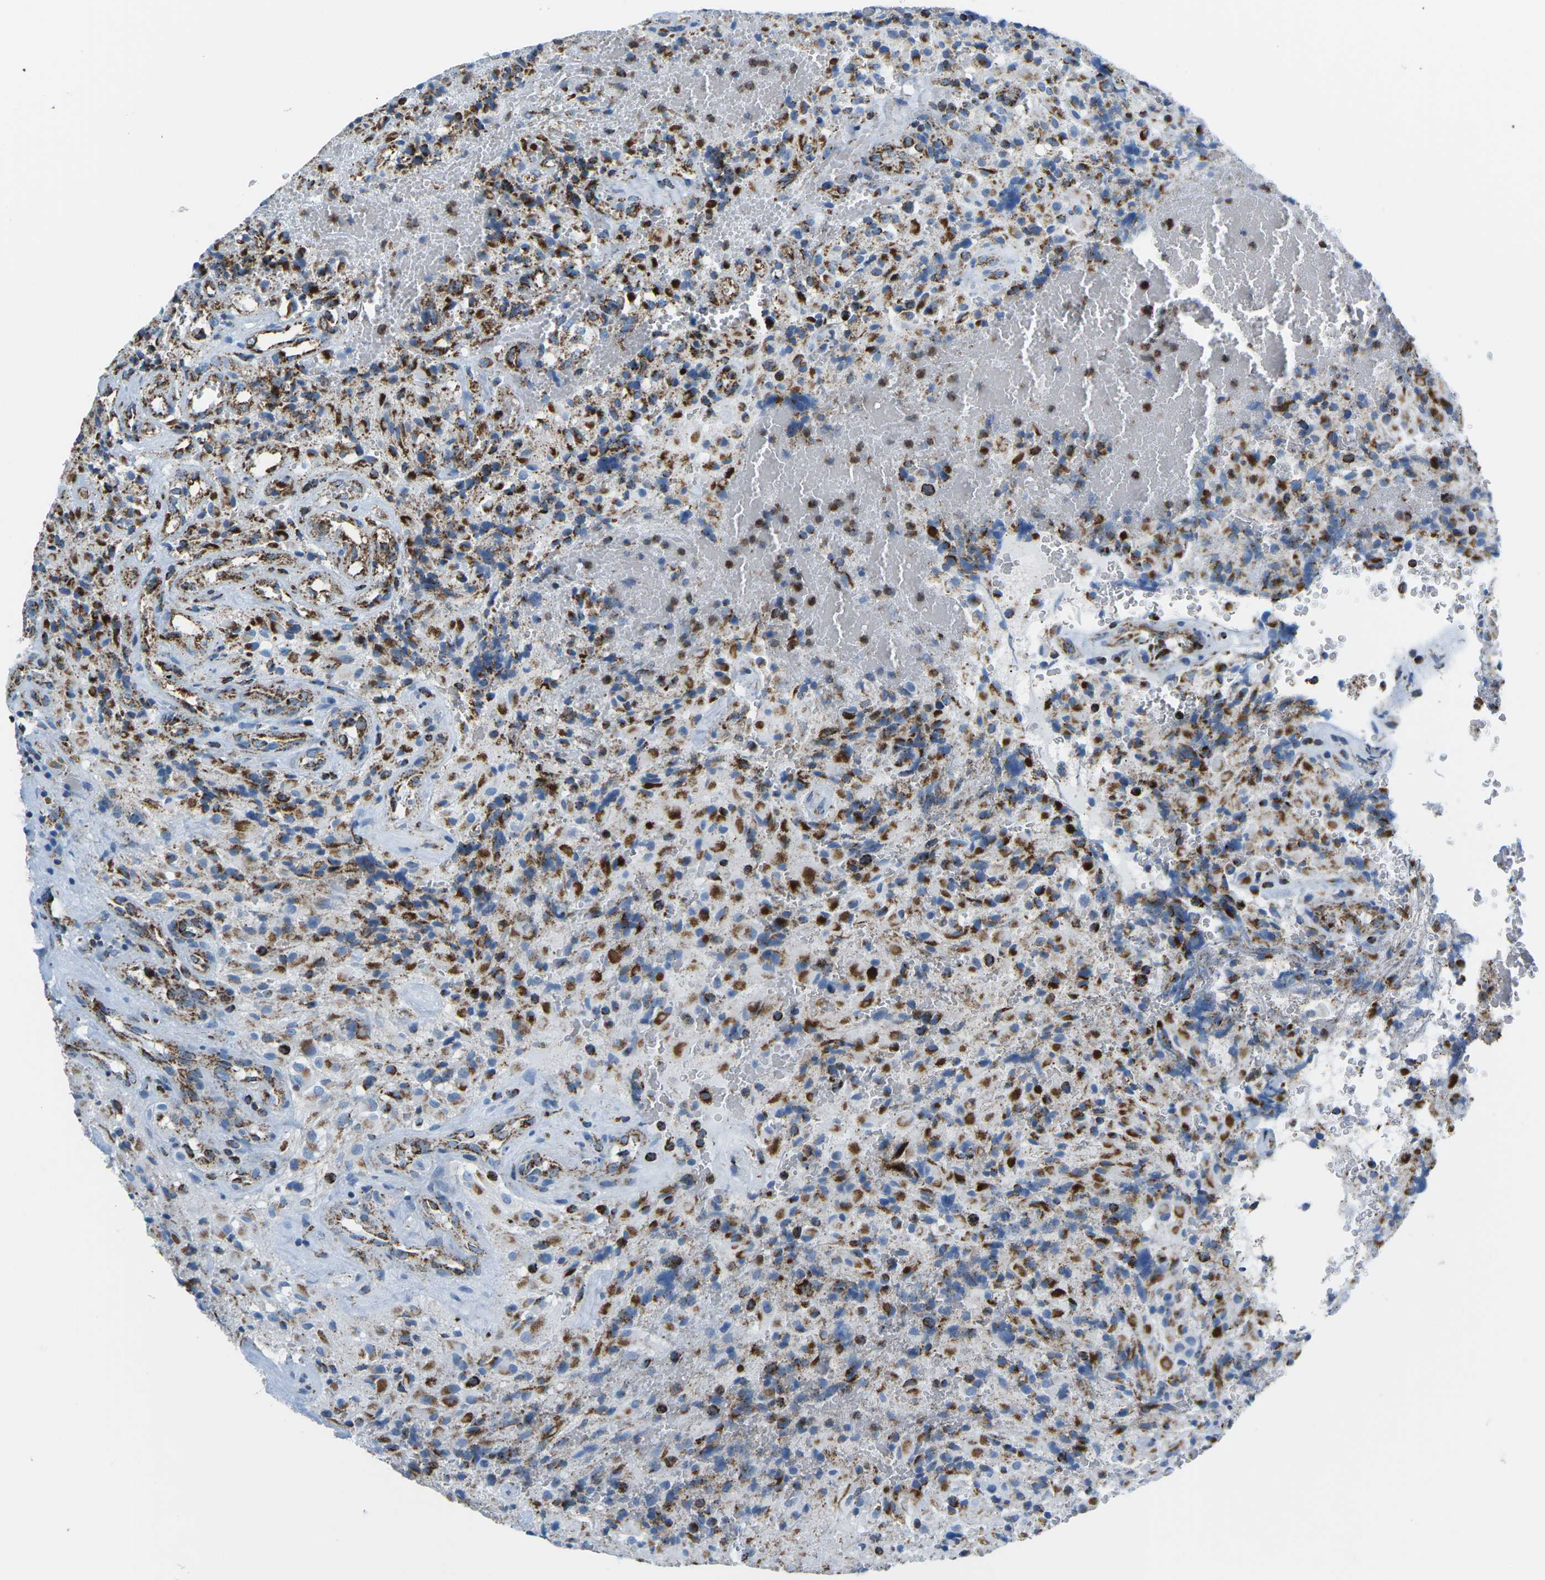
{"staining": {"intensity": "strong", "quantity": ">75%", "location": "cytoplasmic/membranous"}, "tissue": "glioma", "cell_type": "Tumor cells", "image_type": "cancer", "snomed": [{"axis": "morphology", "description": "Glioma, malignant, High grade"}, {"axis": "topography", "description": "Brain"}], "caption": "A high amount of strong cytoplasmic/membranous staining is identified in approximately >75% of tumor cells in glioma tissue.", "gene": "COX6C", "patient": {"sex": "male", "age": 71}}